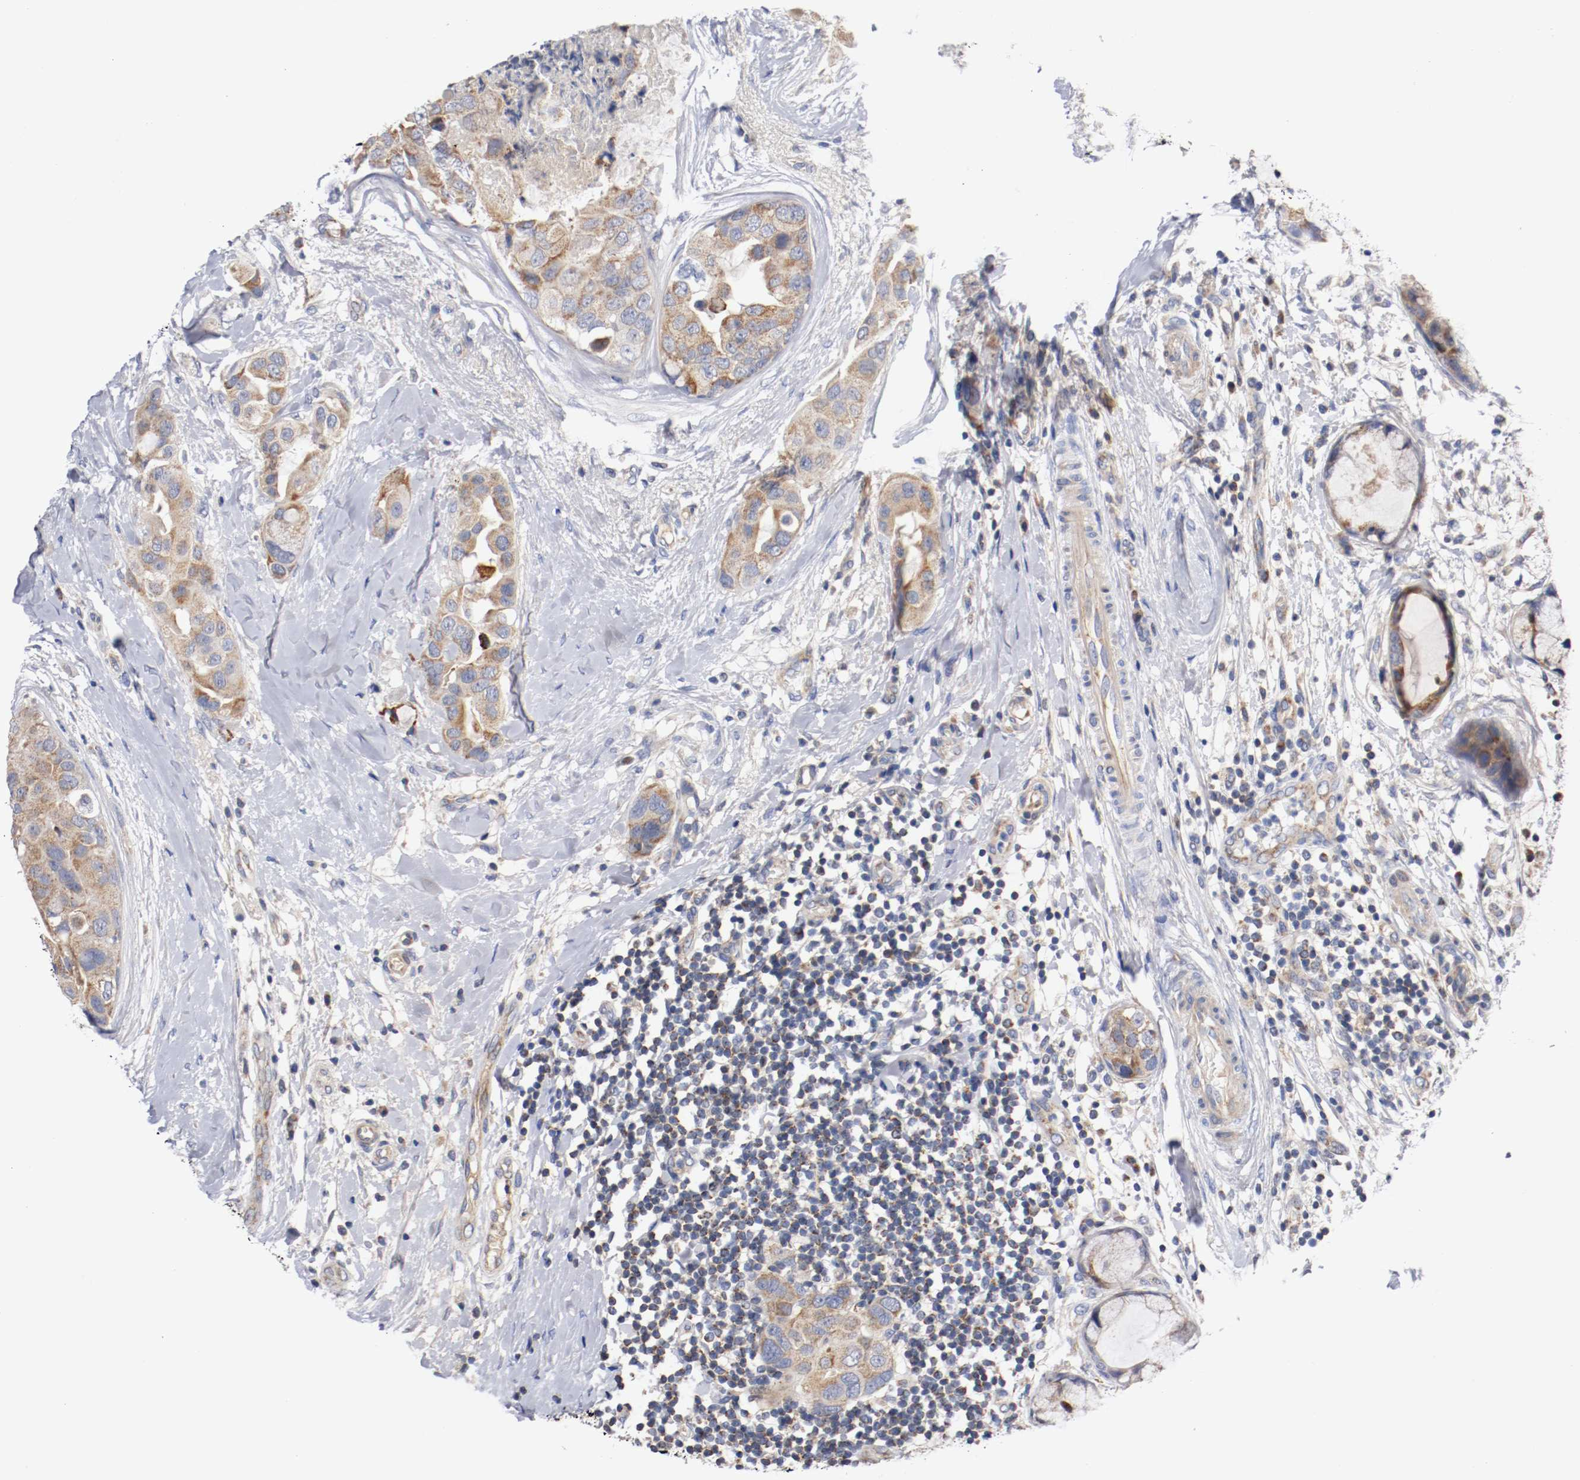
{"staining": {"intensity": "weak", "quantity": ">75%", "location": "cytoplasmic/membranous"}, "tissue": "breast cancer", "cell_type": "Tumor cells", "image_type": "cancer", "snomed": [{"axis": "morphology", "description": "Duct carcinoma"}, {"axis": "topography", "description": "Breast"}], "caption": "This histopathology image exhibits immunohistochemistry (IHC) staining of human infiltrating ductal carcinoma (breast), with low weak cytoplasmic/membranous staining in approximately >75% of tumor cells.", "gene": "PCSK6", "patient": {"sex": "female", "age": 40}}